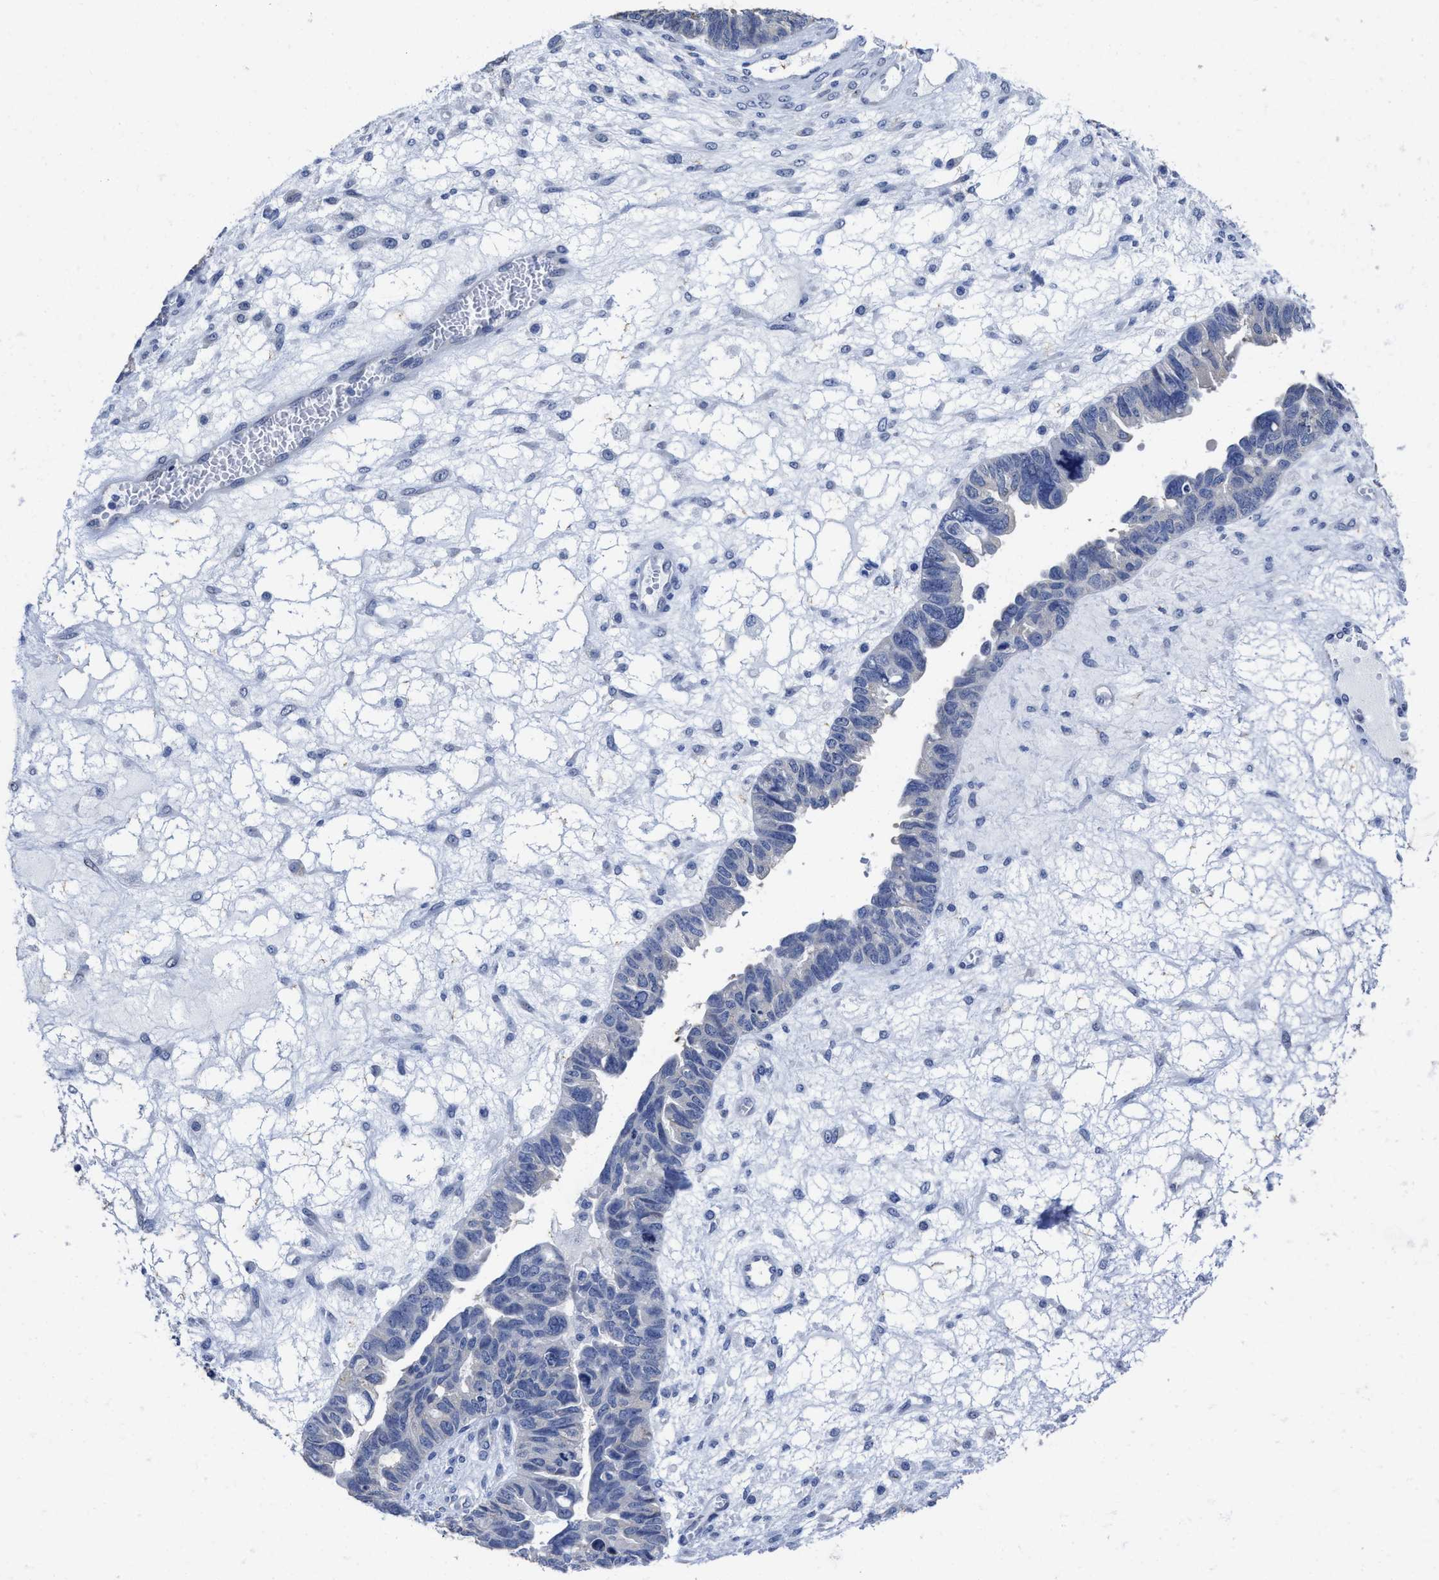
{"staining": {"intensity": "negative", "quantity": "none", "location": "none"}, "tissue": "ovarian cancer", "cell_type": "Tumor cells", "image_type": "cancer", "snomed": [{"axis": "morphology", "description": "Cystadenocarcinoma, serous, NOS"}, {"axis": "topography", "description": "Ovary"}], "caption": "Tumor cells are negative for brown protein staining in serous cystadenocarcinoma (ovarian).", "gene": "HOOK1", "patient": {"sex": "female", "age": 79}}